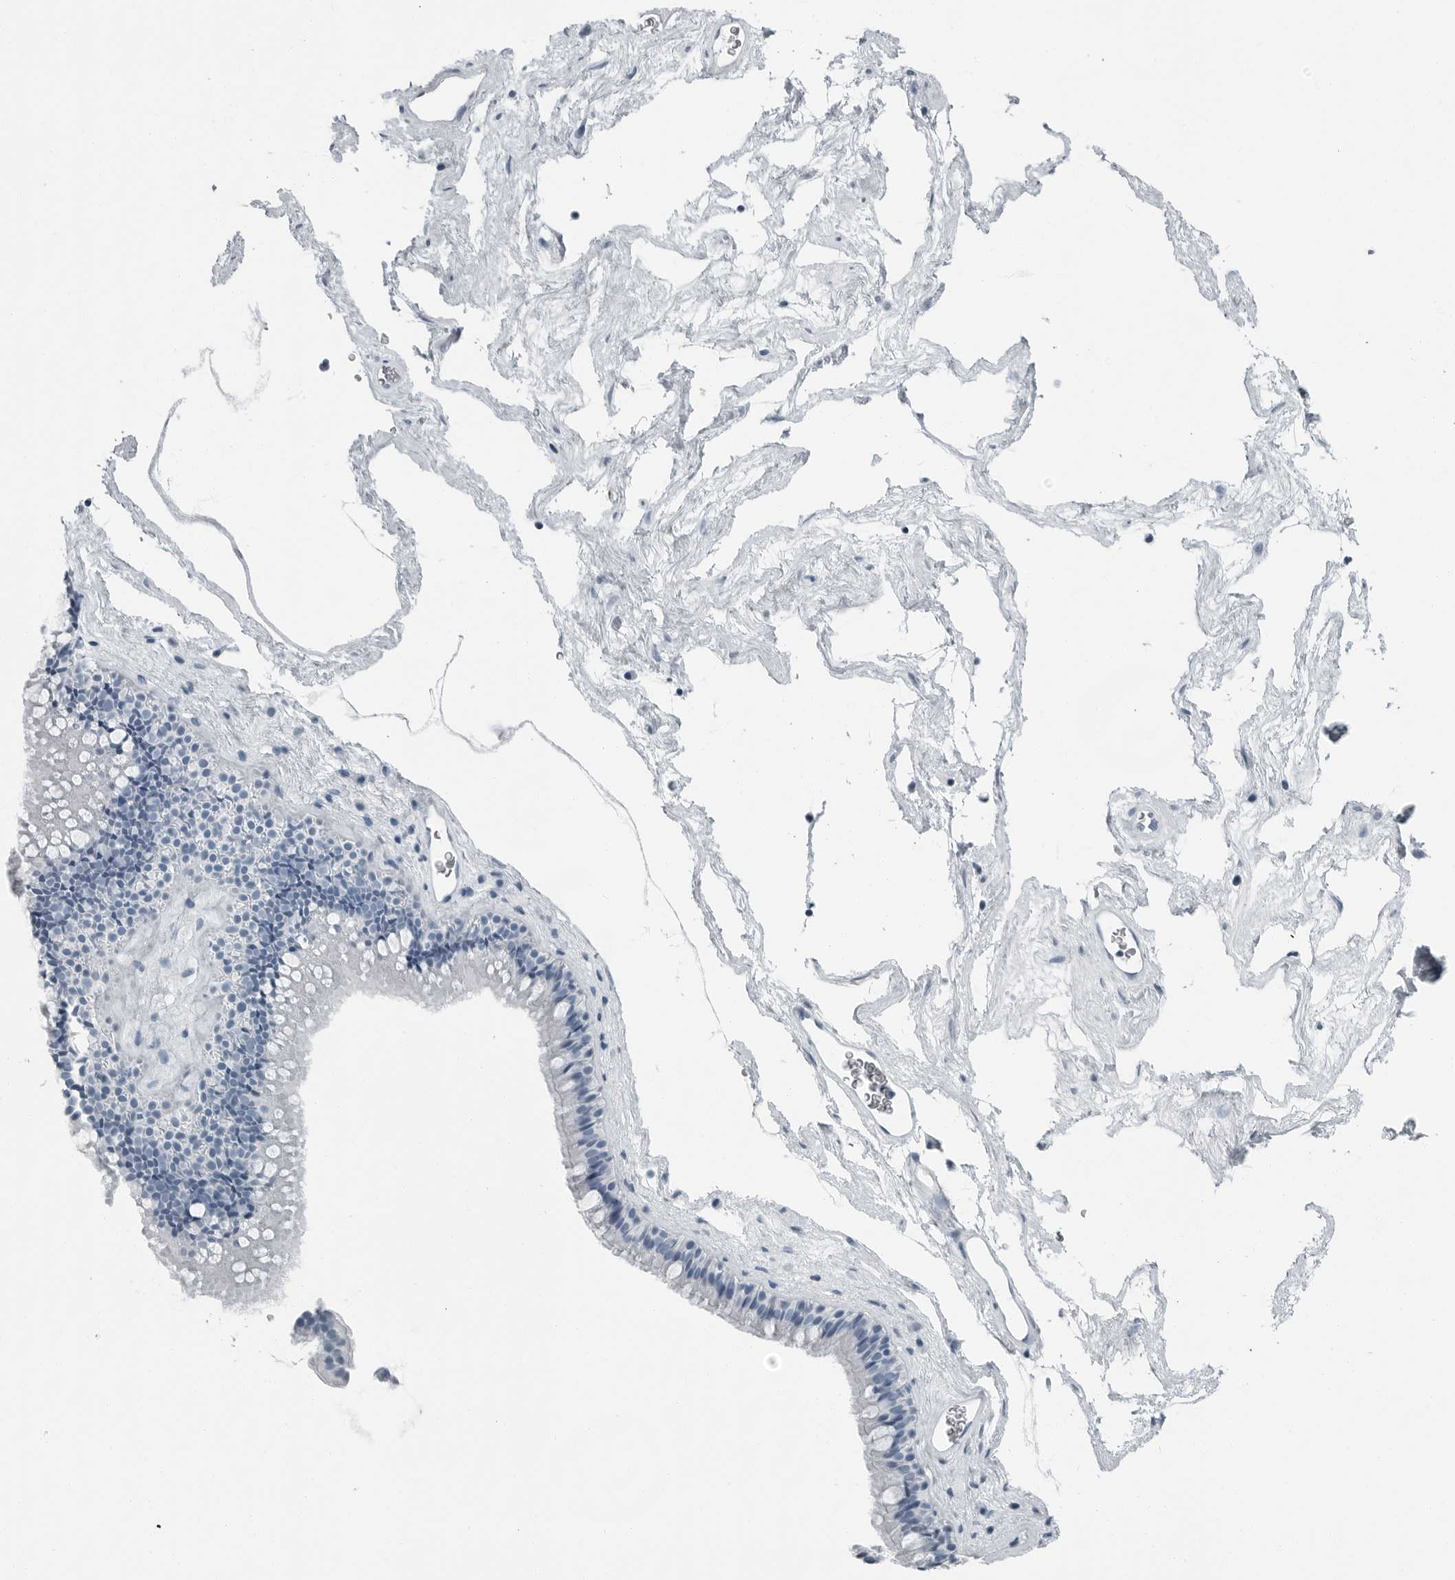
{"staining": {"intensity": "negative", "quantity": "none", "location": "none"}, "tissue": "nasopharynx", "cell_type": "Respiratory epithelial cells", "image_type": "normal", "snomed": [{"axis": "morphology", "description": "Normal tissue, NOS"}, {"axis": "morphology", "description": "Inflammation, NOS"}, {"axis": "topography", "description": "Nasopharynx"}], "caption": "Benign nasopharynx was stained to show a protein in brown. There is no significant expression in respiratory epithelial cells. (DAB (3,3'-diaminobenzidine) immunohistochemistry (IHC), high magnification).", "gene": "FABP6", "patient": {"sex": "male", "age": 48}}